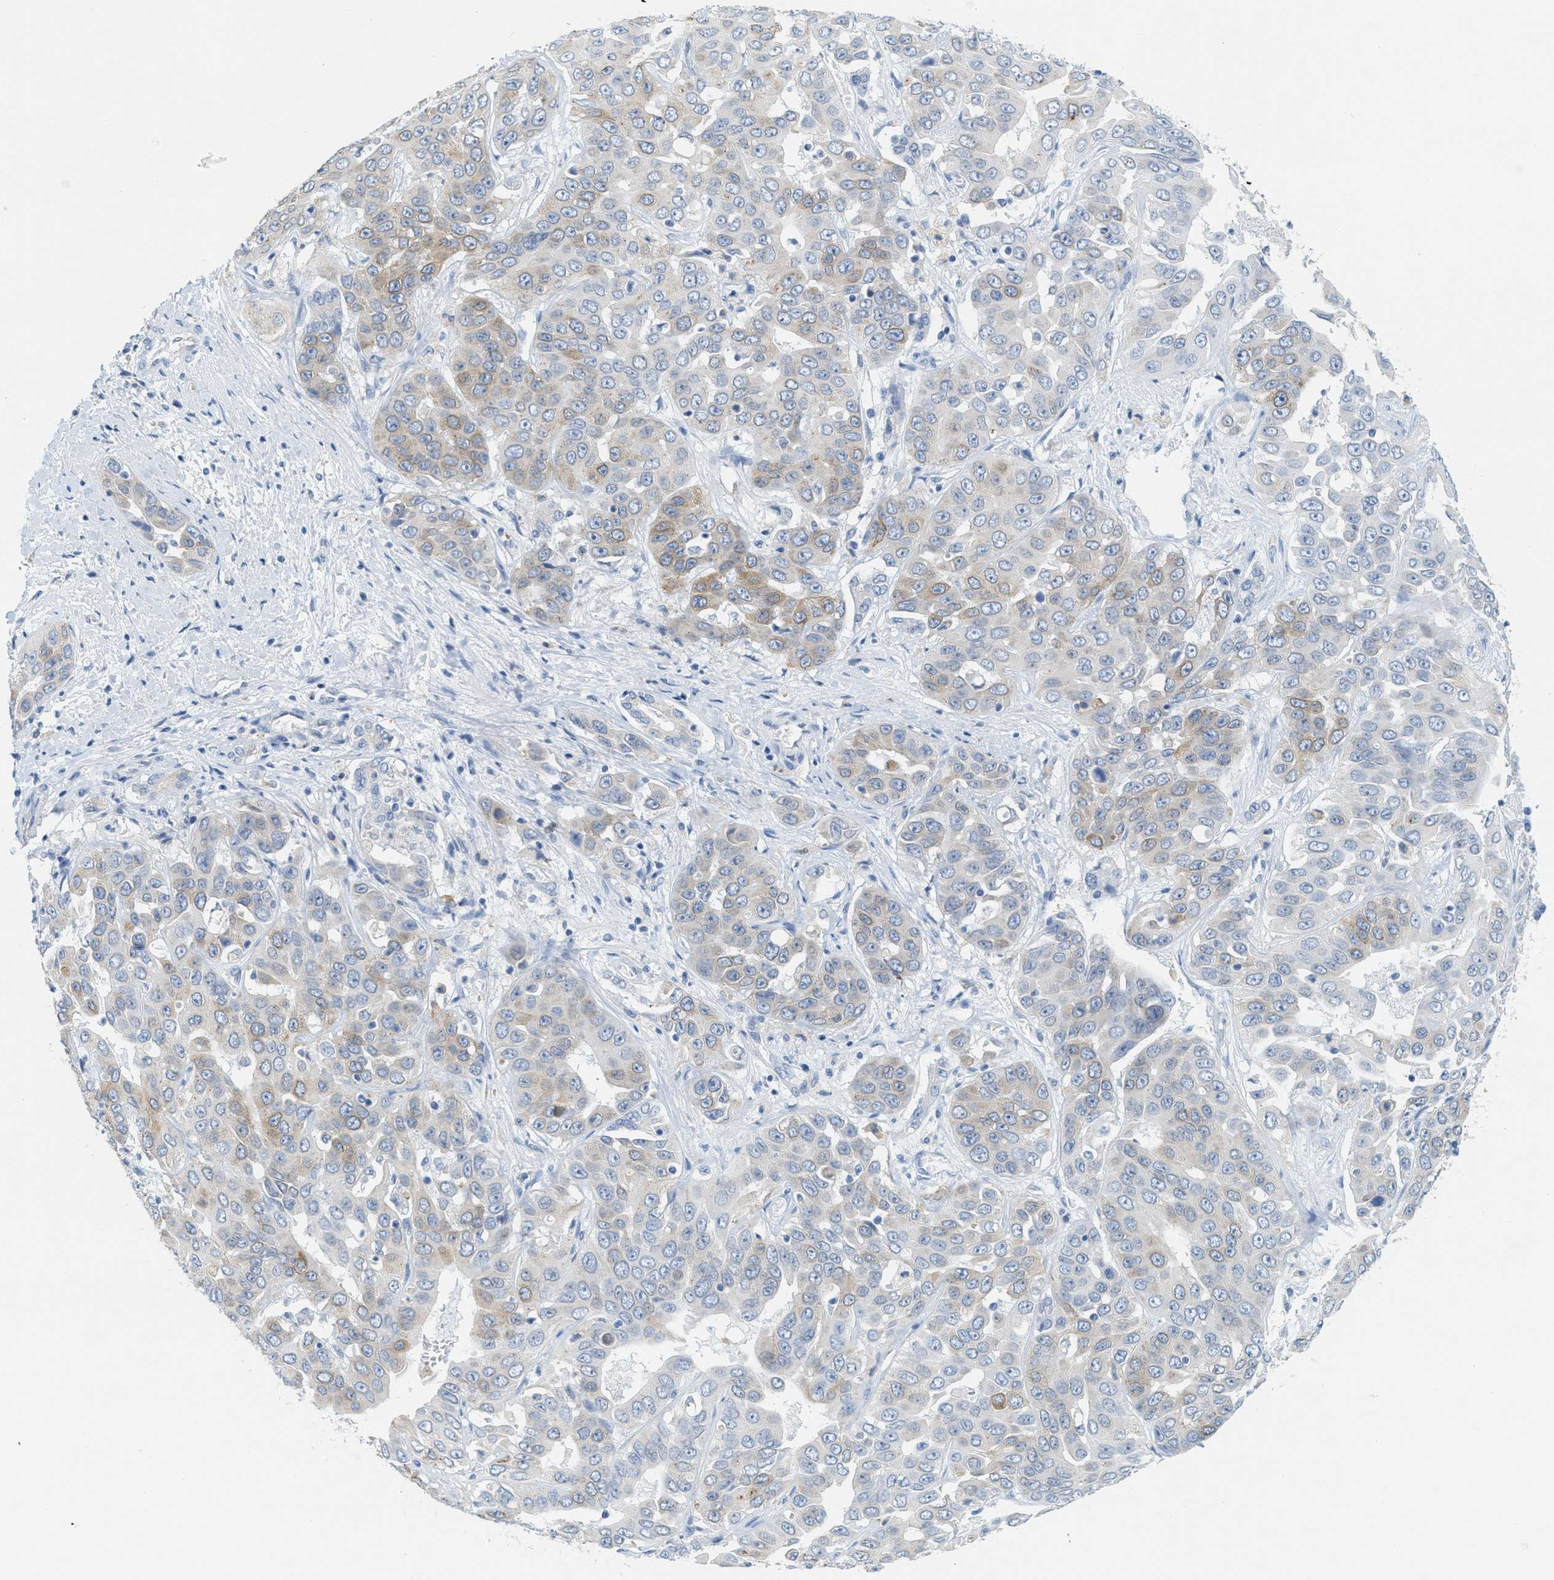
{"staining": {"intensity": "weak", "quantity": "25%-75%", "location": "cytoplasmic/membranous"}, "tissue": "liver cancer", "cell_type": "Tumor cells", "image_type": "cancer", "snomed": [{"axis": "morphology", "description": "Cholangiocarcinoma"}, {"axis": "topography", "description": "Liver"}], "caption": "A low amount of weak cytoplasmic/membranous positivity is appreciated in approximately 25%-75% of tumor cells in liver cancer tissue.", "gene": "TEX264", "patient": {"sex": "female", "age": 52}}